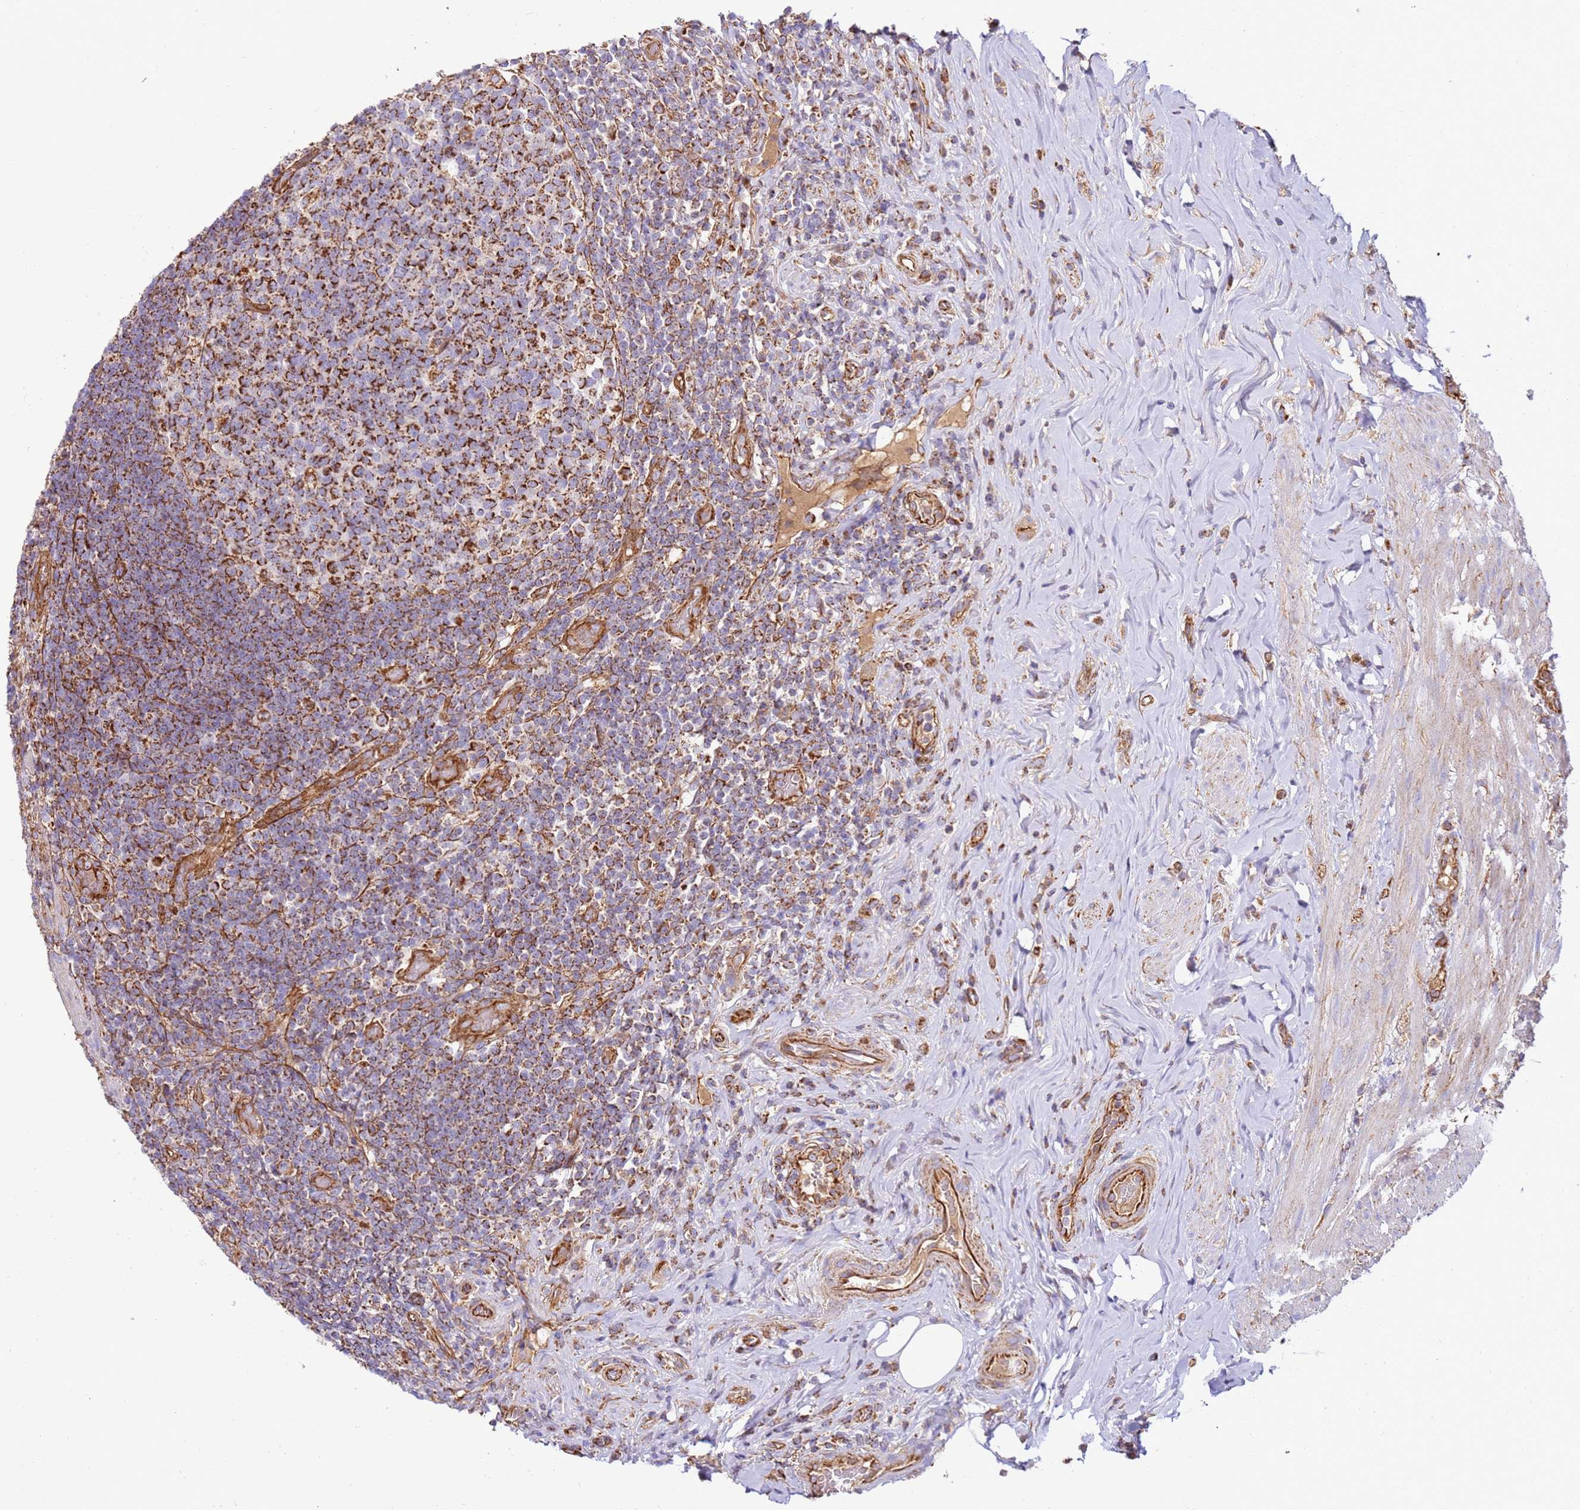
{"staining": {"intensity": "strong", "quantity": ">75%", "location": "cytoplasmic/membranous"}, "tissue": "appendix", "cell_type": "Glandular cells", "image_type": "normal", "snomed": [{"axis": "morphology", "description": "Normal tissue, NOS"}, {"axis": "topography", "description": "Appendix"}], "caption": "Immunohistochemical staining of normal human appendix reveals strong cytoplasmic/membranous protein positivity in approximately >75% of glandular cells. (brown staining indicates protein expression, while blue staining denotes nuclei).", "gene": "MRPL20", "patient": {"sex": "female", "age": 43}}